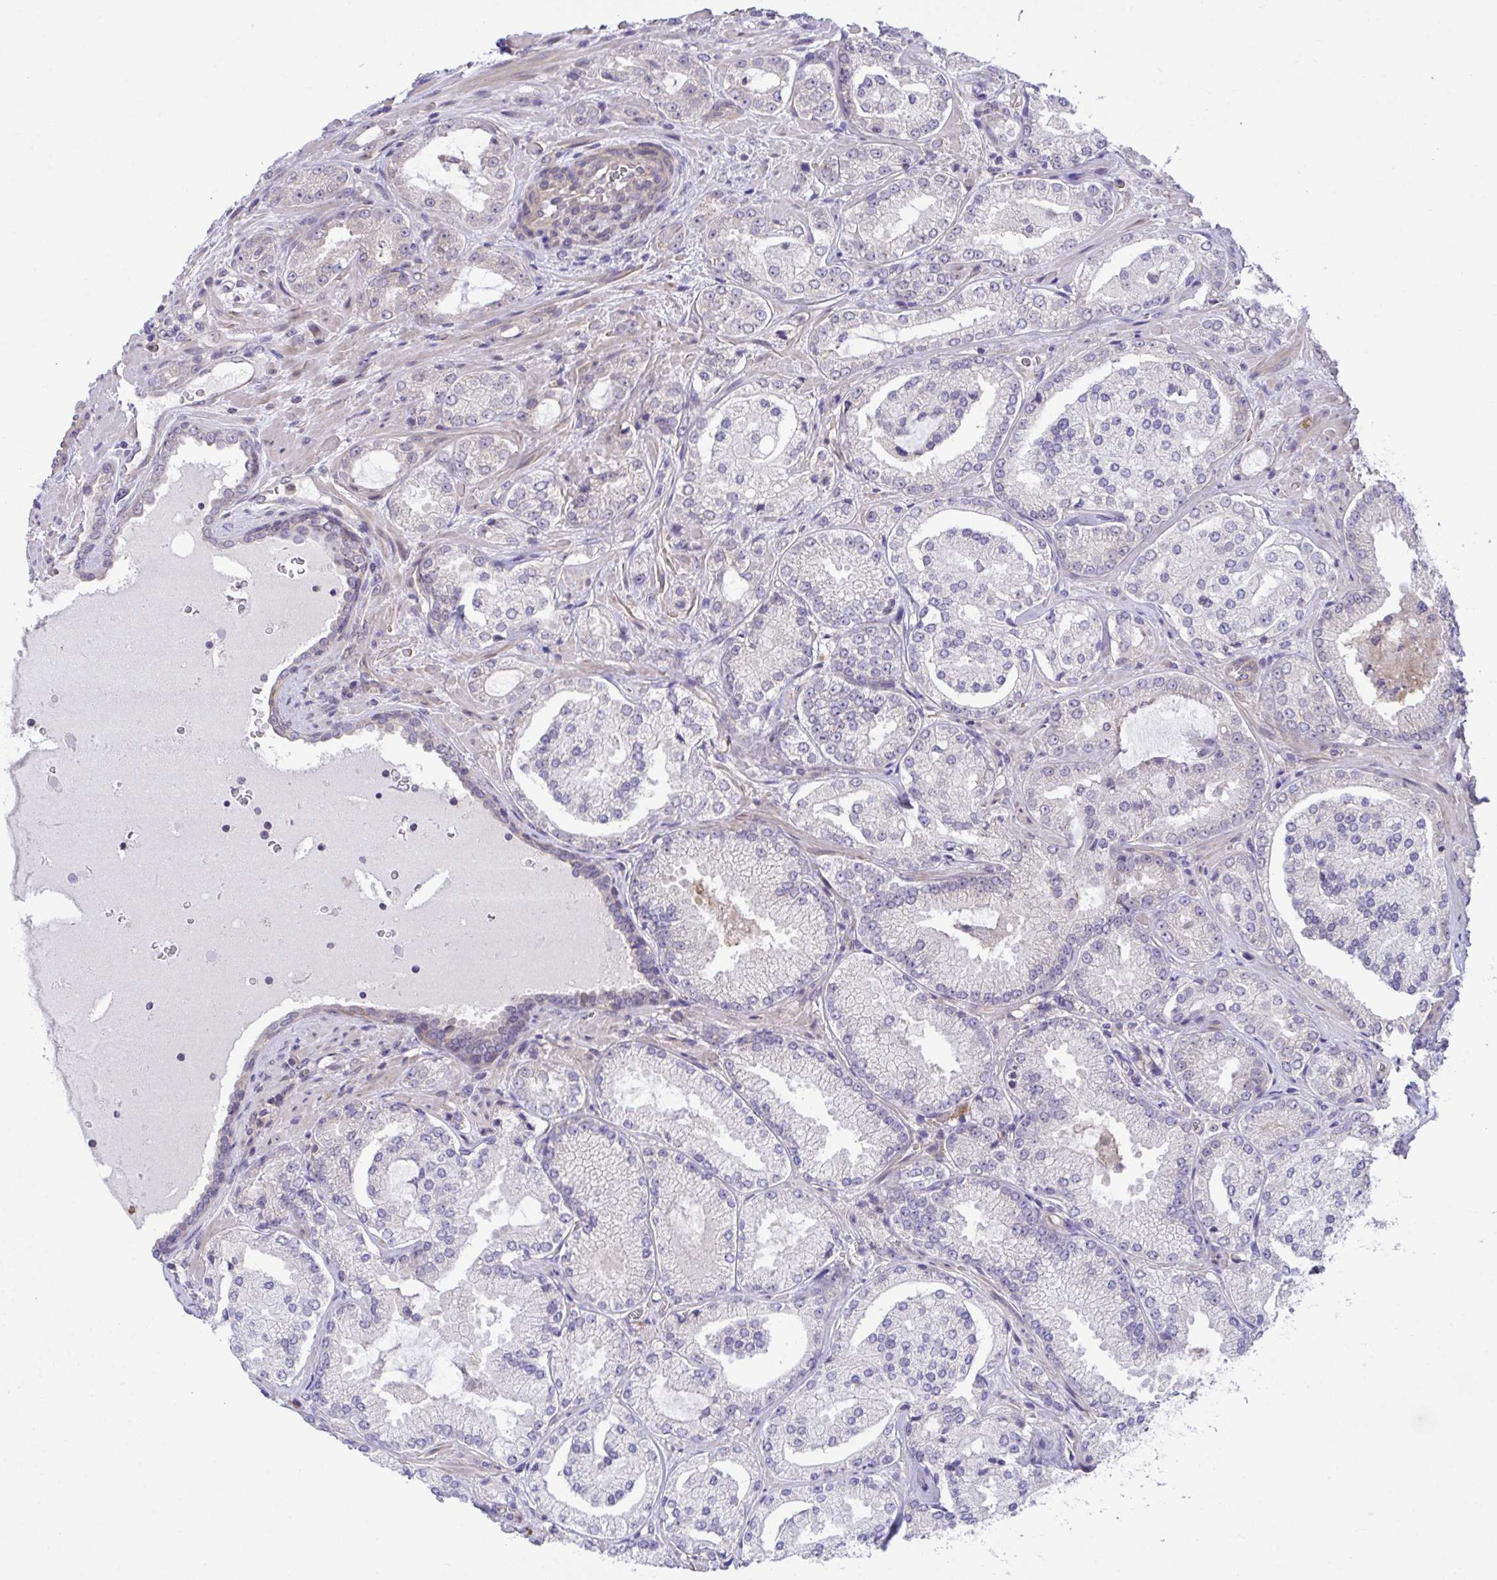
{"staining": {"intensity": "negative", "quantity": "none", "location": "none"}, "tissue": "prostate cancer", "cell_type": "Tumor cells", "image_type": "cancer", "snomed": [{"axis": "morphology", "description": "Adenocarcinoma, High grade"}, {"axis": "topography", "description": "Prostate"}], "caption": "High power microscopy image of an immunohistochemistry histopathology image of prostate high-grade adenocarcinoma, revealing no significant staining in tumor cells. Brightfield microscopy of IHC stained with DAB (brown) and hematoxylin (blue), captured at high magnification.", "gene": "RHOXF1", "patient": {"sex": "male", "age": 73}}